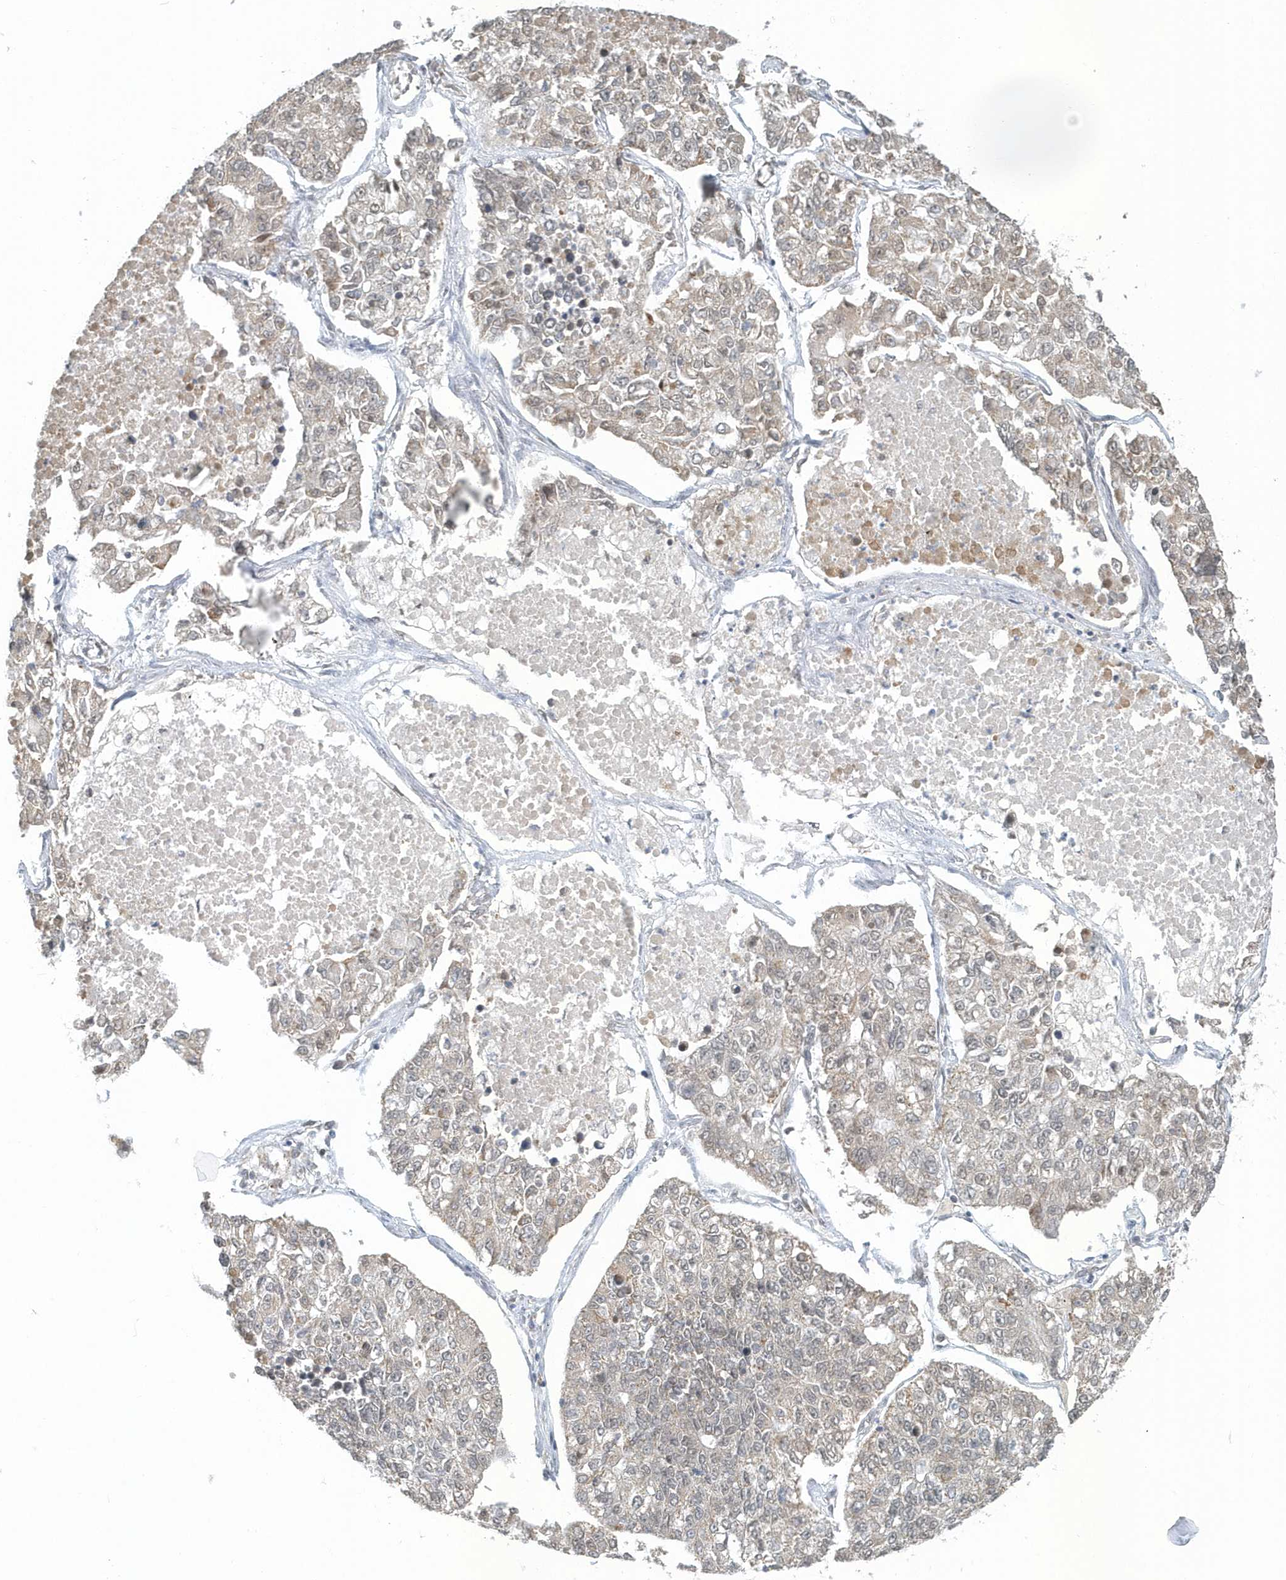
{"staining": {"intensity": "weak", "quantity": "25%-75%", "location": "nuclear"}, "tissue": "lung cancer", "cell_type": "Tumor cells", "image_type": "cancer", "snomed": [{"axis": "morphology", "description": "Adenocarcinoma, NOS"}, {"axis": "topography", "description": "Lung"}], "caption": "This photomicrograph demonstrates lung cancer (adenocarcinoma) stained with immunohistochemistry to label a protein in brown. The nuclear of tumor cells show weak positivity for the protein. Nuclei are counter-stained blue.", "gene": "PSMD6", "patient": {"sex": "male", "age": 49}}